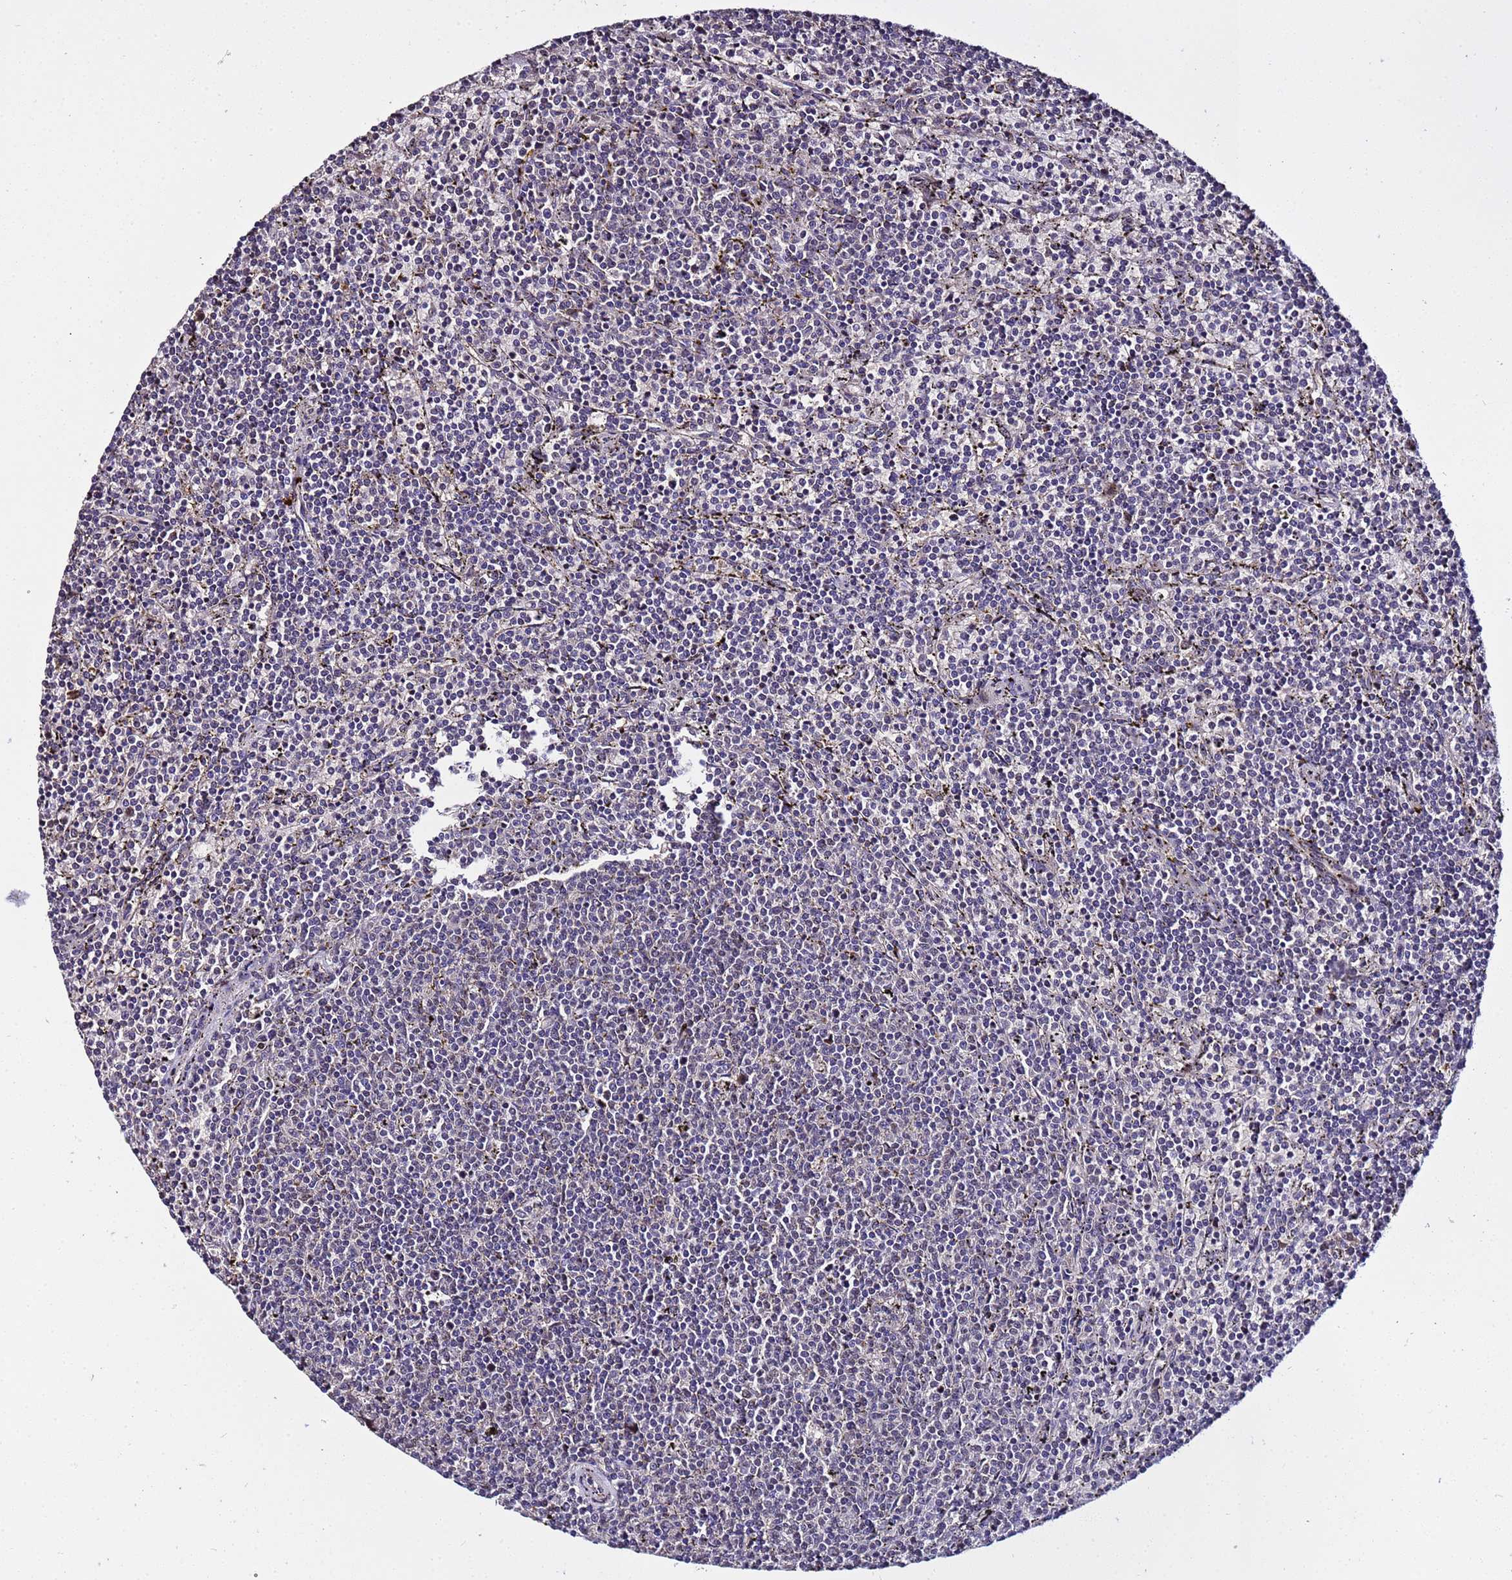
{"staining": {"intensity": "negative", "quantity": "none", "location": "none"}, "tissue": "lymphoma", "cell_type": "Tumor cells", "image_type": "cancer", "snomed": [{"axis": "morphology", "description": "Malignant lymphoma, non-Hodgkin's type, Low grade"}, {"axis": "topography", "description": "Spleen"}], "caption": "This photomicrograph is of malignant lymphoma, non-Hodgkin's type (low-grade) stained with immunohistochemistry to label a protein in brown with the nuclei are counter-stained blue. There is no staining in tumor cells.", "gene": "WNK4", "patient": {"sex": "female", "age": 50}}